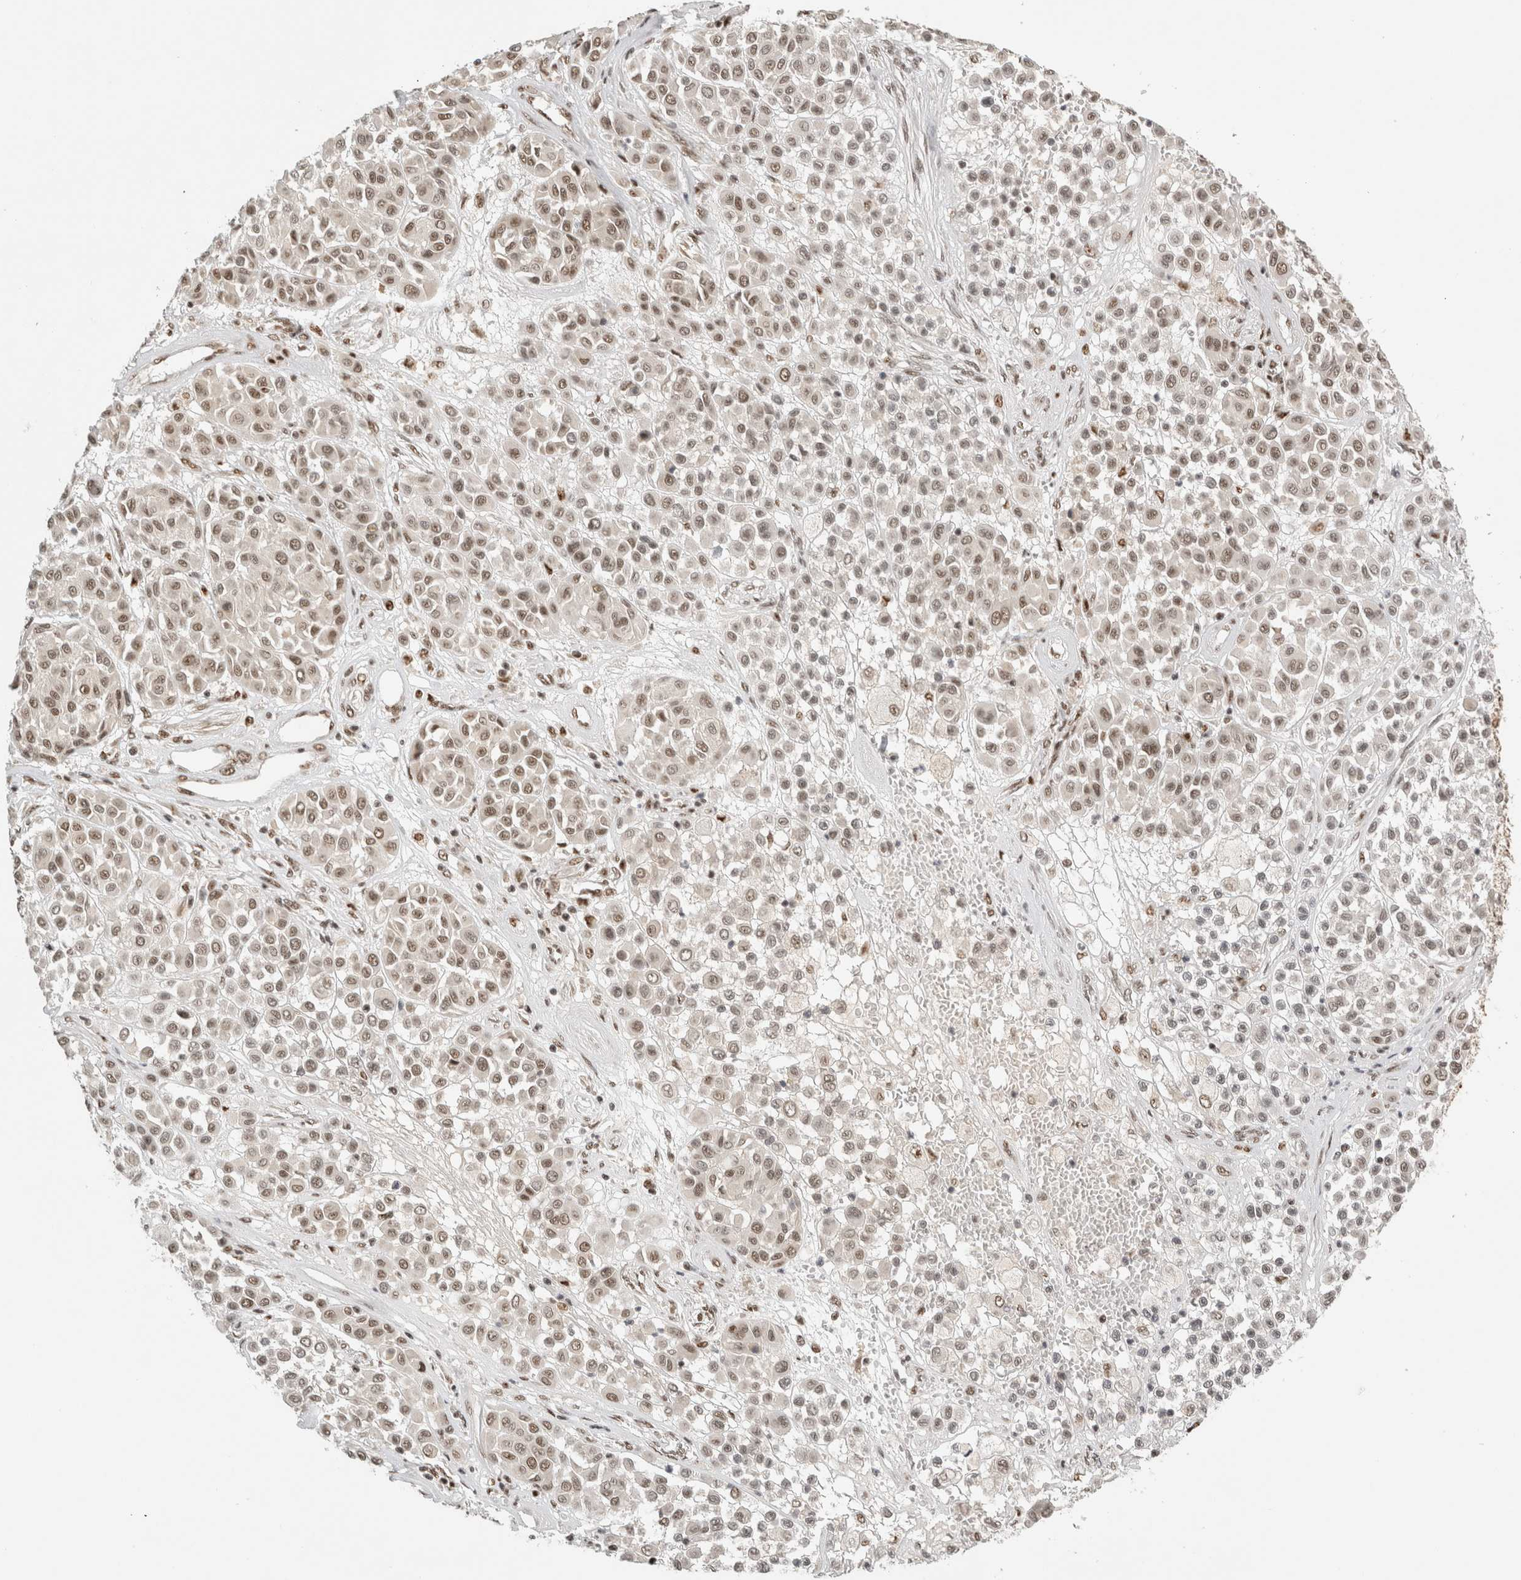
{"staining": {"intensity": "weak", "quantity": ">75%", "location": "nuclear"}, "tissue": "melanoma", "cell_type": "Tumor cells", "image_type": "cancer", "snomed": [{"axis": "morphology", "description": "Malignant melanoma, Metastatic site"}, {"axis": "topography", "description": "Soft tissue"}], "caption": "A histopathology image of human melanoma stained for a protein reveals weak nuclear brown staining in tumor cells.", "gene": "EBNA1BP2", "patient": {"sex": "male", "age": 41}}